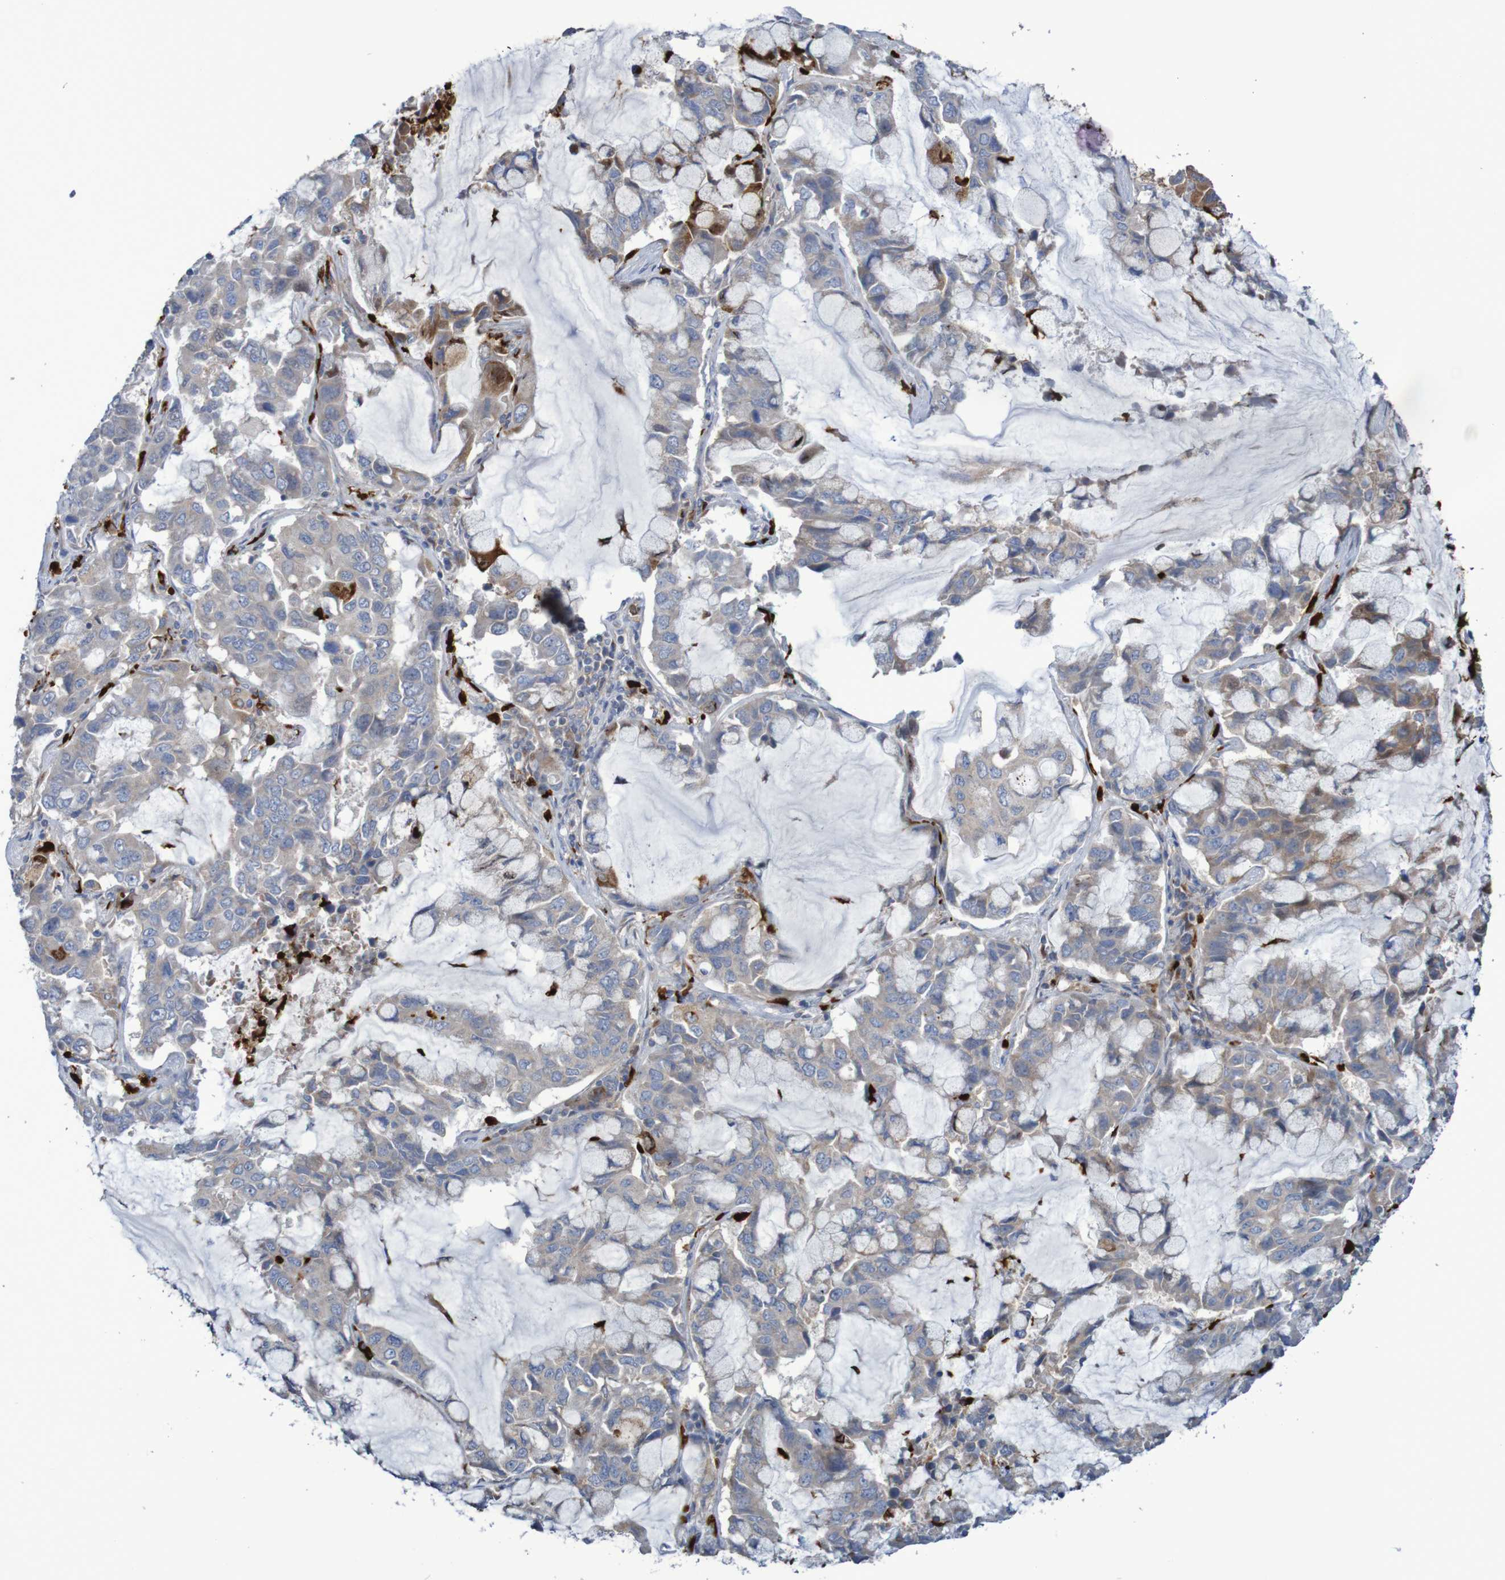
{"staining": {"intensity": "weak", "quantity": "25%-75%", "location": "cytoplasmic/membranous"}, "tissue": "lung cancer", "cell_type": "Tumor cells", "image_type": "cancer", "snomed": [{"axis": "morphology", "description": "Adenocarcinoma, NOS"}, {"axis": "topography", "description": "Lung"}], "caption": "Tumor cells show low levels of weak cytoplasmic/membranous staining in approximately 25%-75% of cells in human lung cancer. The protein of interest is stained brown, and the nuclei are stained in blue (DAB (3,3'-diaminobenzidine) IHC with brightfield microscopy, high magnification).", "gene": "PARP4", "patient": {"sex": "male", "age": 64}}